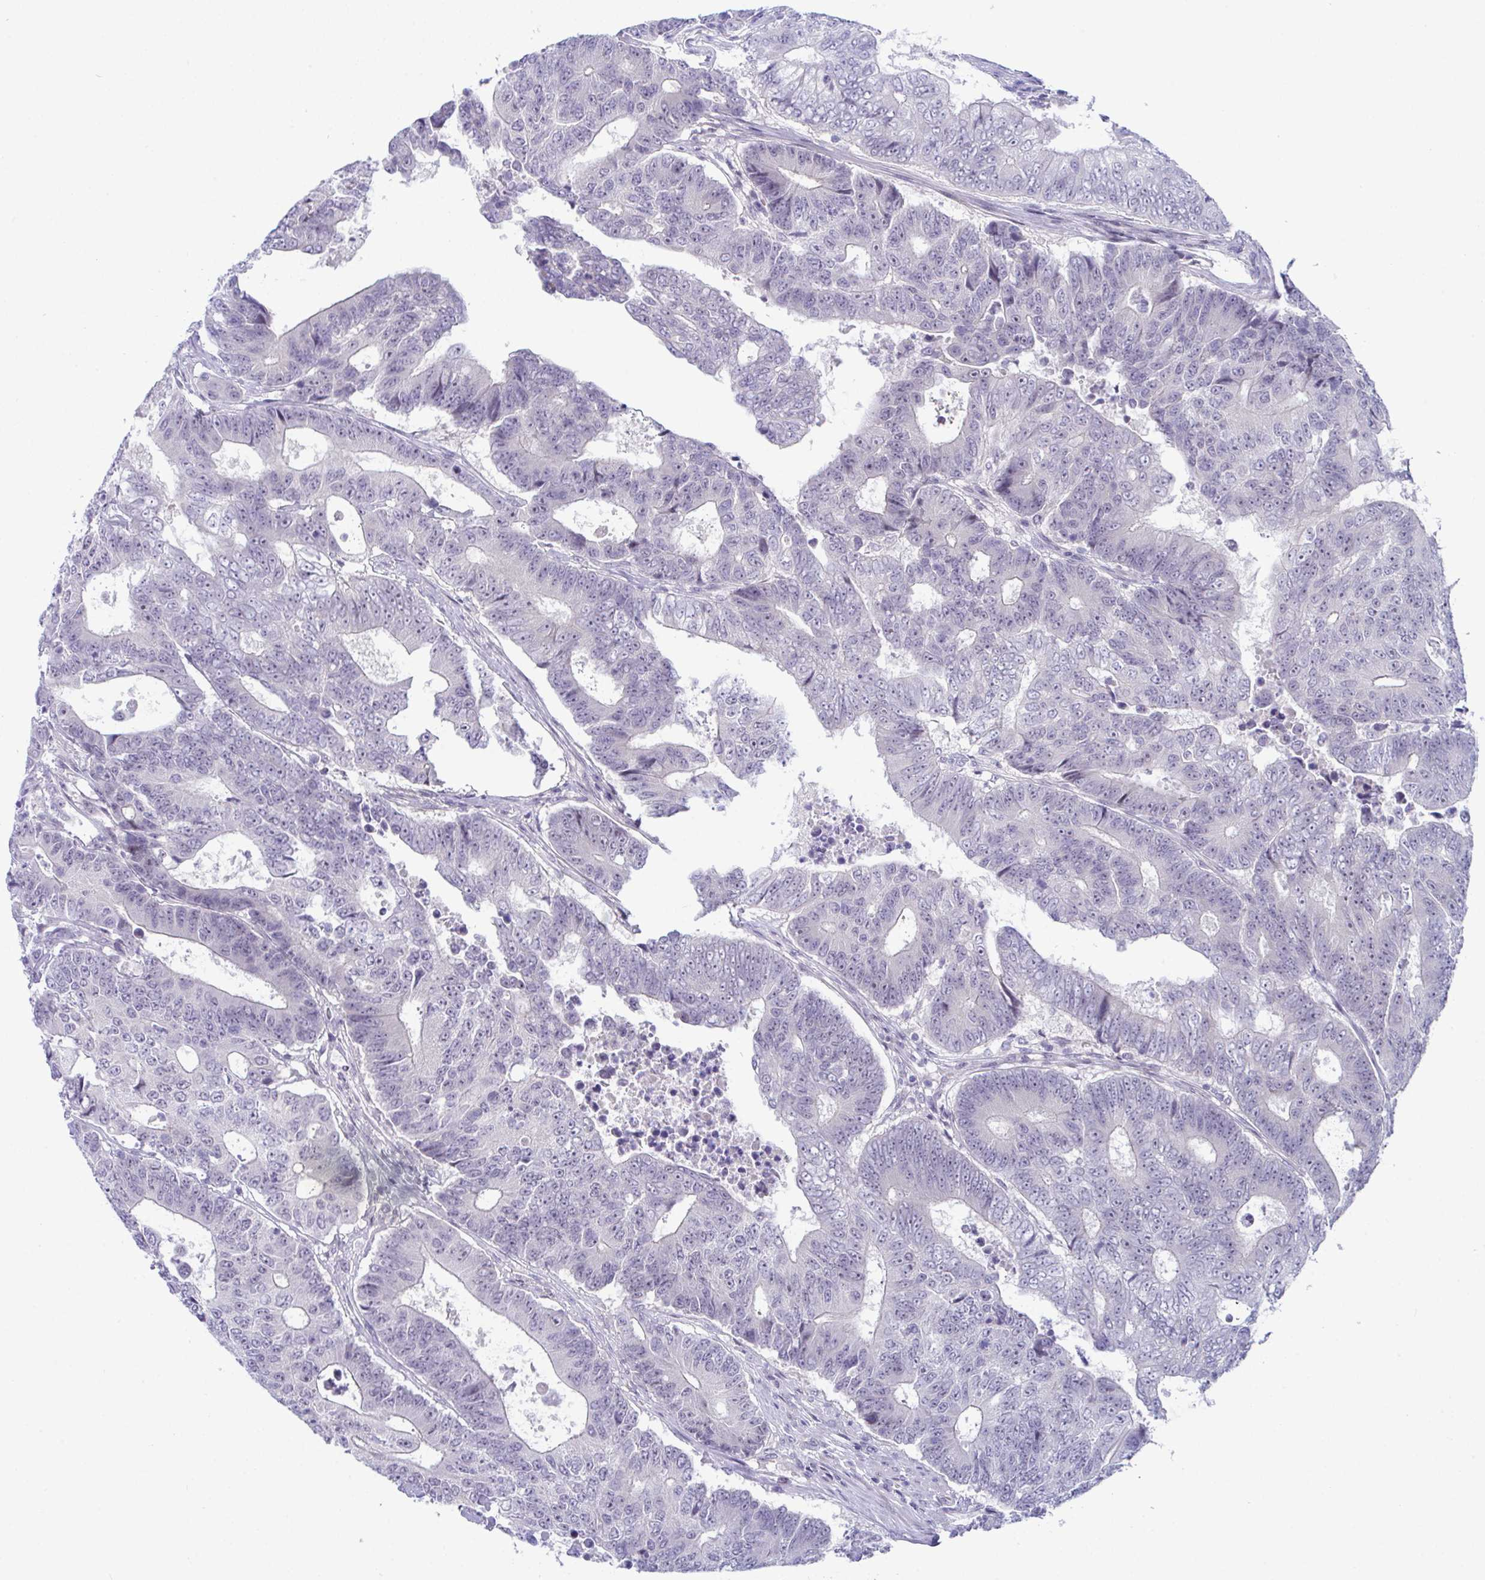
{"staining": {"intensity": "negative", "quantity": "none", "location": "none"}, "tissue": "colorectal cancer", "cell_type": "Tumor cells", "image_type": "cancer", "snomed": [{"axis": "morphology", "description": "Adenocarcinoma, NOS"}, {"axis": "topography", "description": "Colon"}], "caption": "There is no significant expression in tumor cells of colorectal cancer.", "gene": "USP35", "patient": {"sex": "female", "age": 48}}